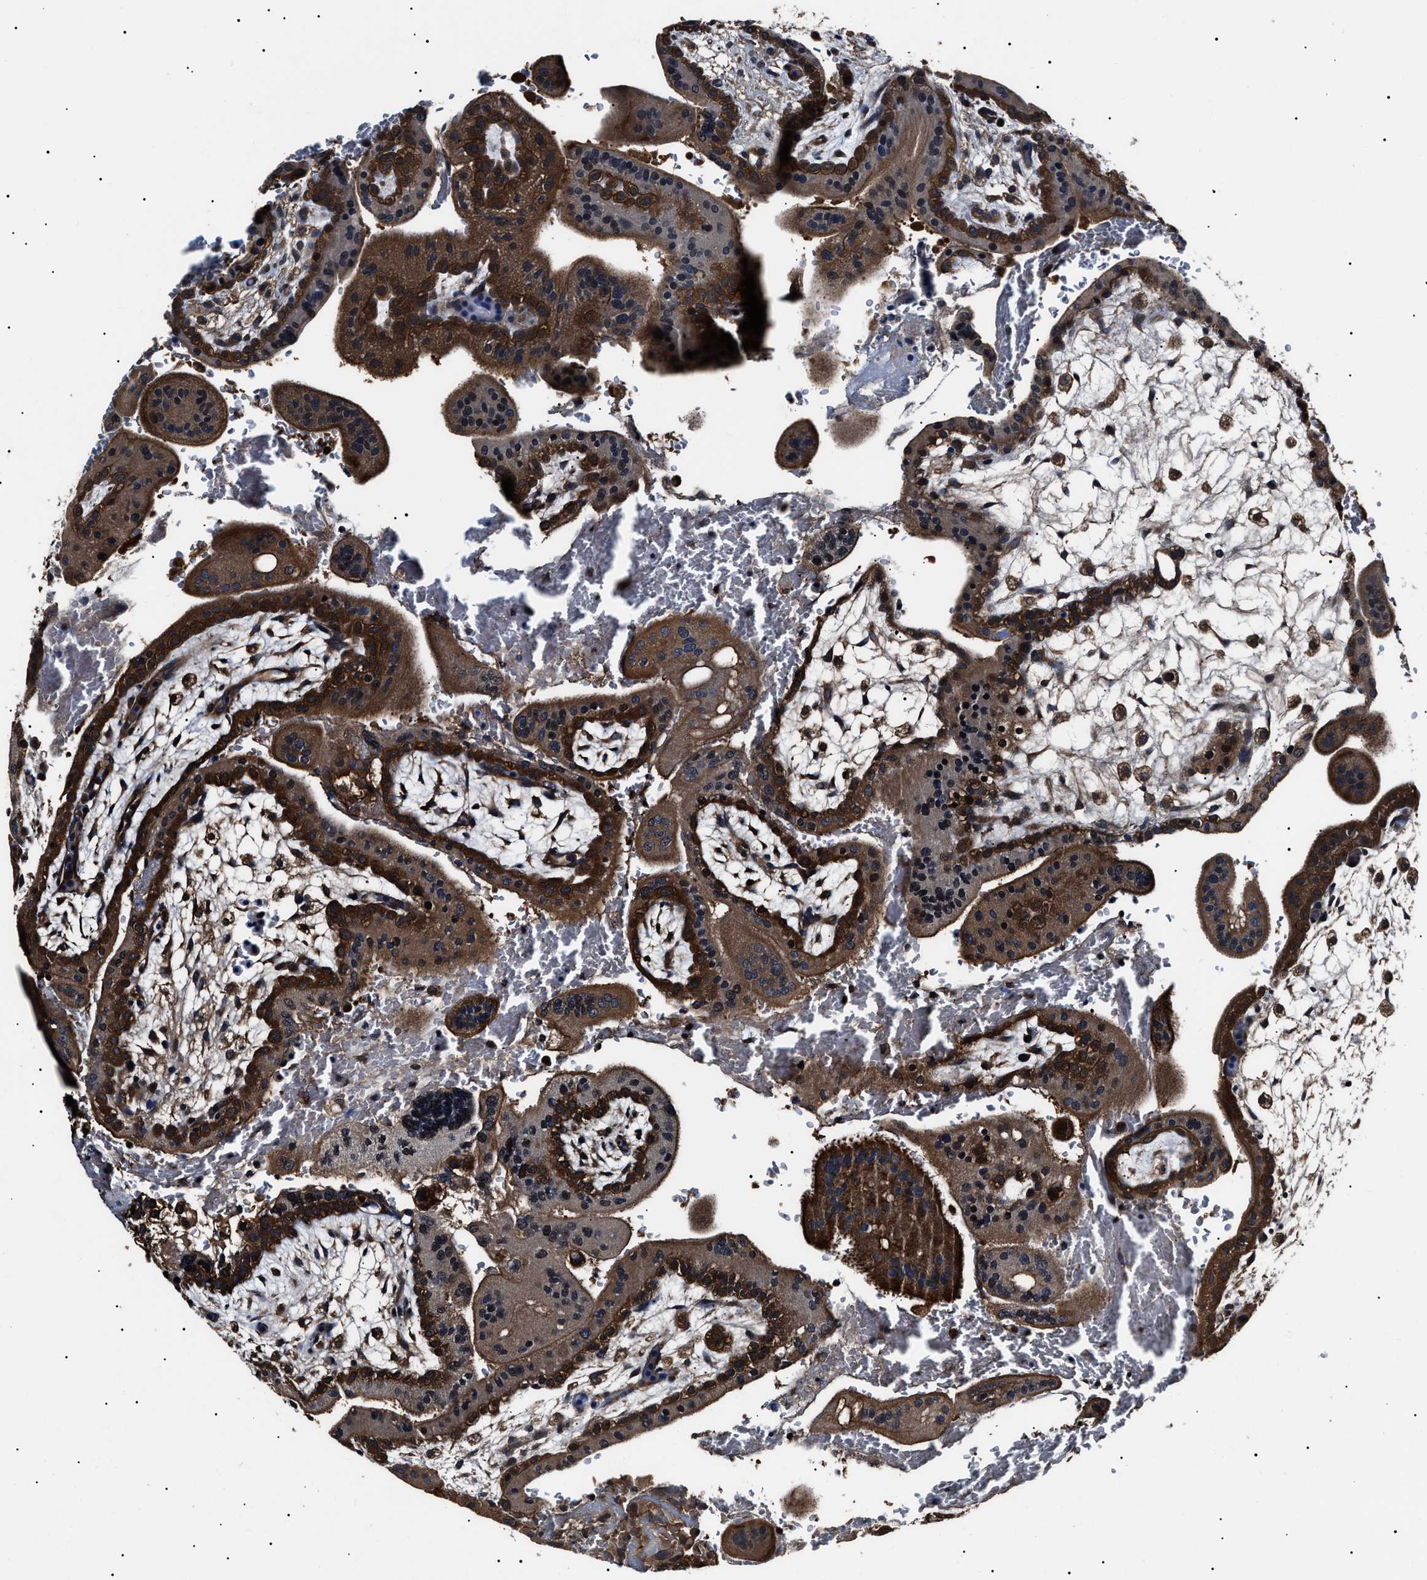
{"staining": {"intensity": "strong", "quantity": ">75%", "location": "cytoplasmic/membranous"}, "tissue": "placenta", "cell_type": "Decidual cells", "image_type": "normal", "snomed": [{"axis": "morphology", "description": "Normal tissue, NOS"}, {"axis": "topography", "description": "Placenta"}], "caption": "High-power microscopy captured an immunohistochemistry micrograph of benign placenta, revealing strong cytoplasmic/membranous expression in approximately >75% of decidual cells.", "gene": "CCT8", "patient": {"sex": "female", "age": 35}}